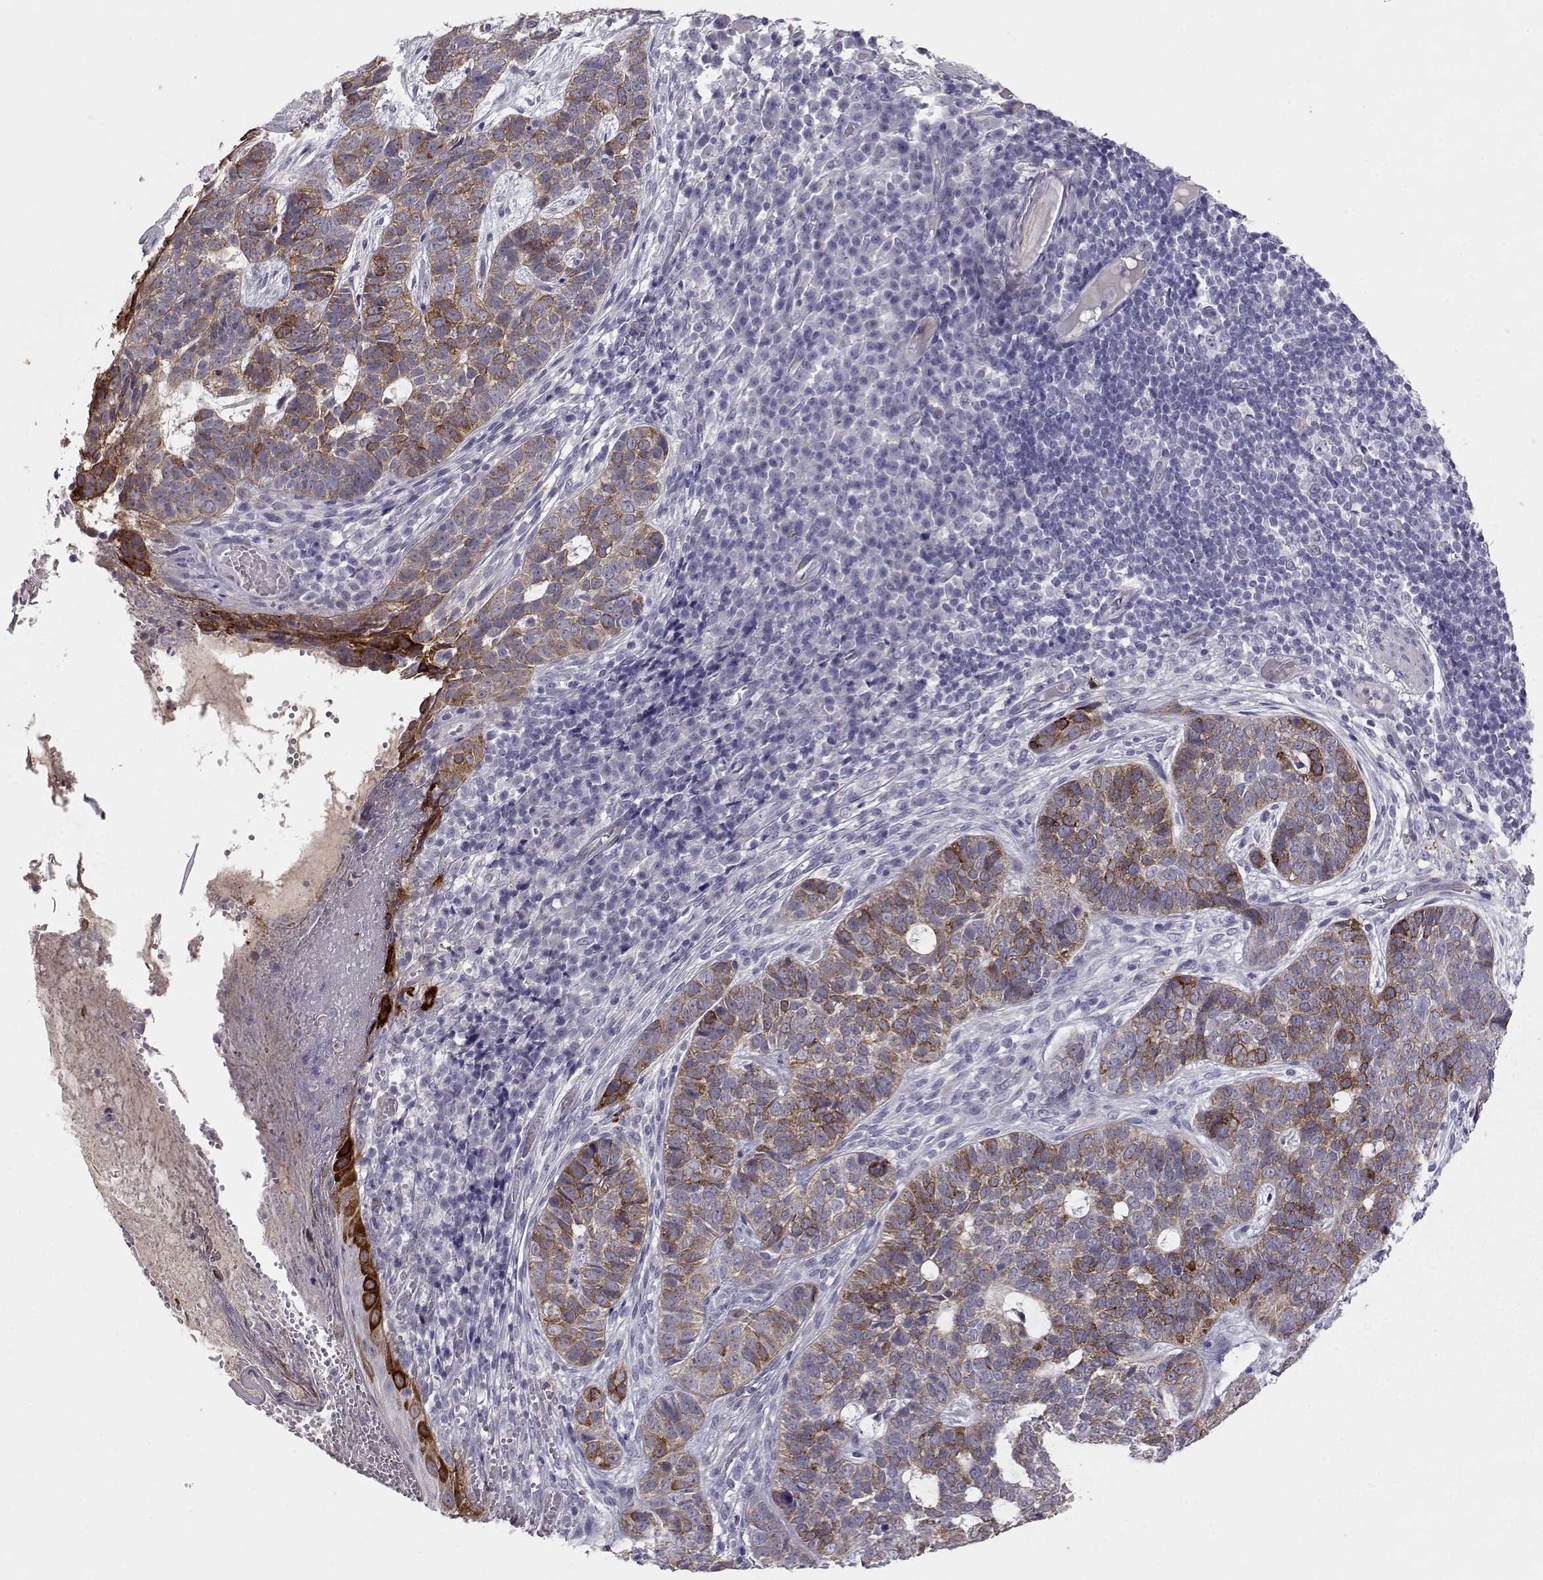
{"staining": {"intensity": "strong", "quantity": ">75%", "location": "cytoplasmic/membranous"}, "tissue": "skin cancer", "cell_type": "Tumor cells", "image_type": "cancer", "snomed": [{"axis": "morphology", "description": "Basal cell carcinoma"}, {"axis": "topography", "description": "Skin"}], "caption": "Immunohistochemistry (IHC) of human basal cell carcinoma (skin) demonstrates high levels of strong cytoplasmic/membranous positivity in about >75% of tumor cells. (DAB (3,3'-diaminobenzidine) = brown stain, brightfield microscopy at high magnification).", "gene": "LAMB3", "patient": {"sex": "female", "age": 69}}